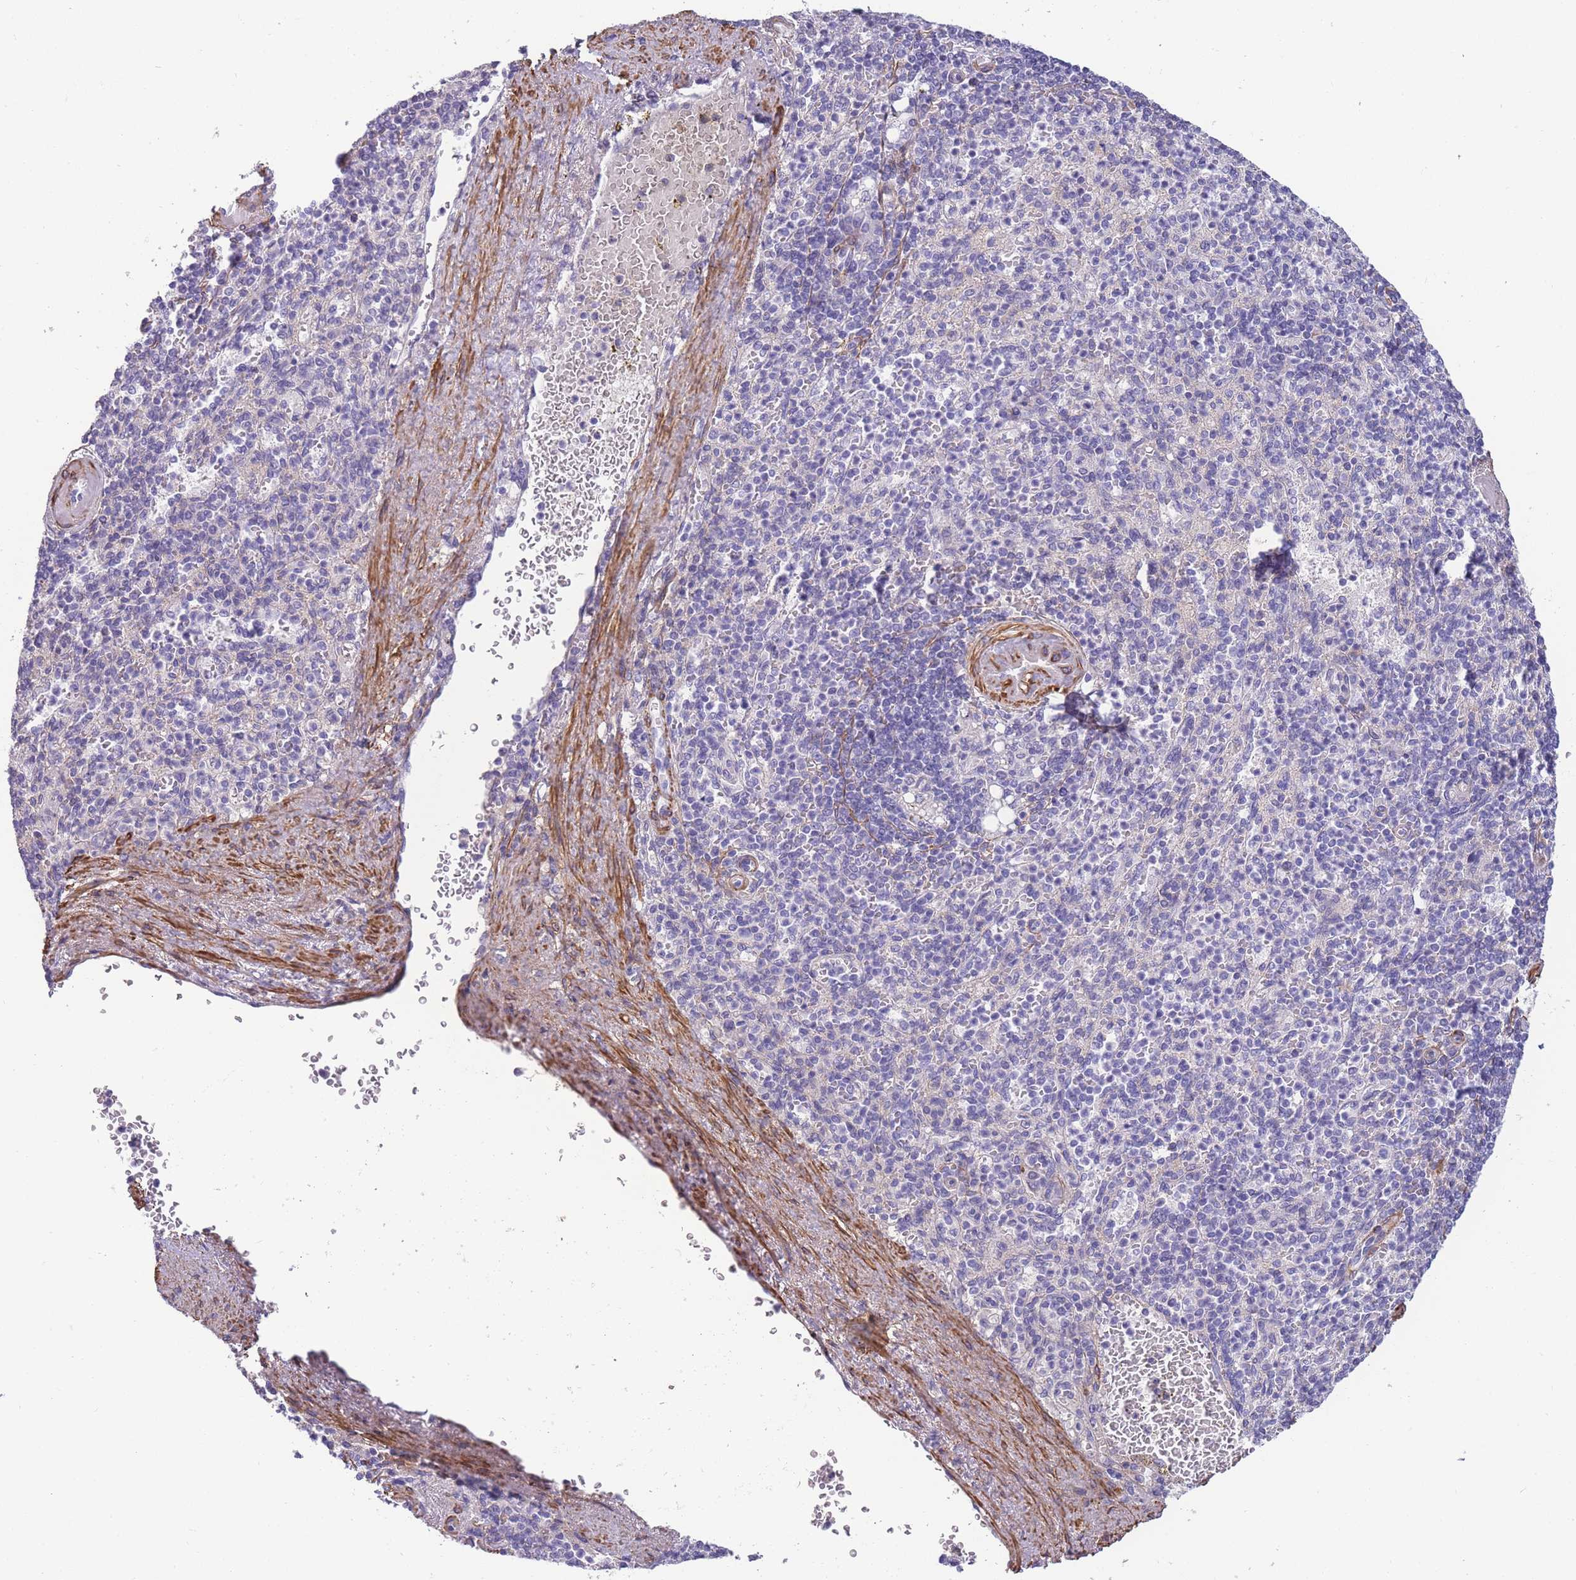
{"staining": {"intensity": "negative", "quantity": "none", "location": "none"}, "tissue": "spleen", "cell_type": "Cells in red pulp", "image_type": "normal", "snomed": [{"axis": "morphology", "description": "Normal tissue, NOS"}, {"axis": "topography", "description": "Spleen"}], "caption": "Spleen stained for a protein using immunohistochemistry shows no positivity cells in red pulp.", "gene": "FAM124A", "patient": {"sex": "female", "age": 74}}